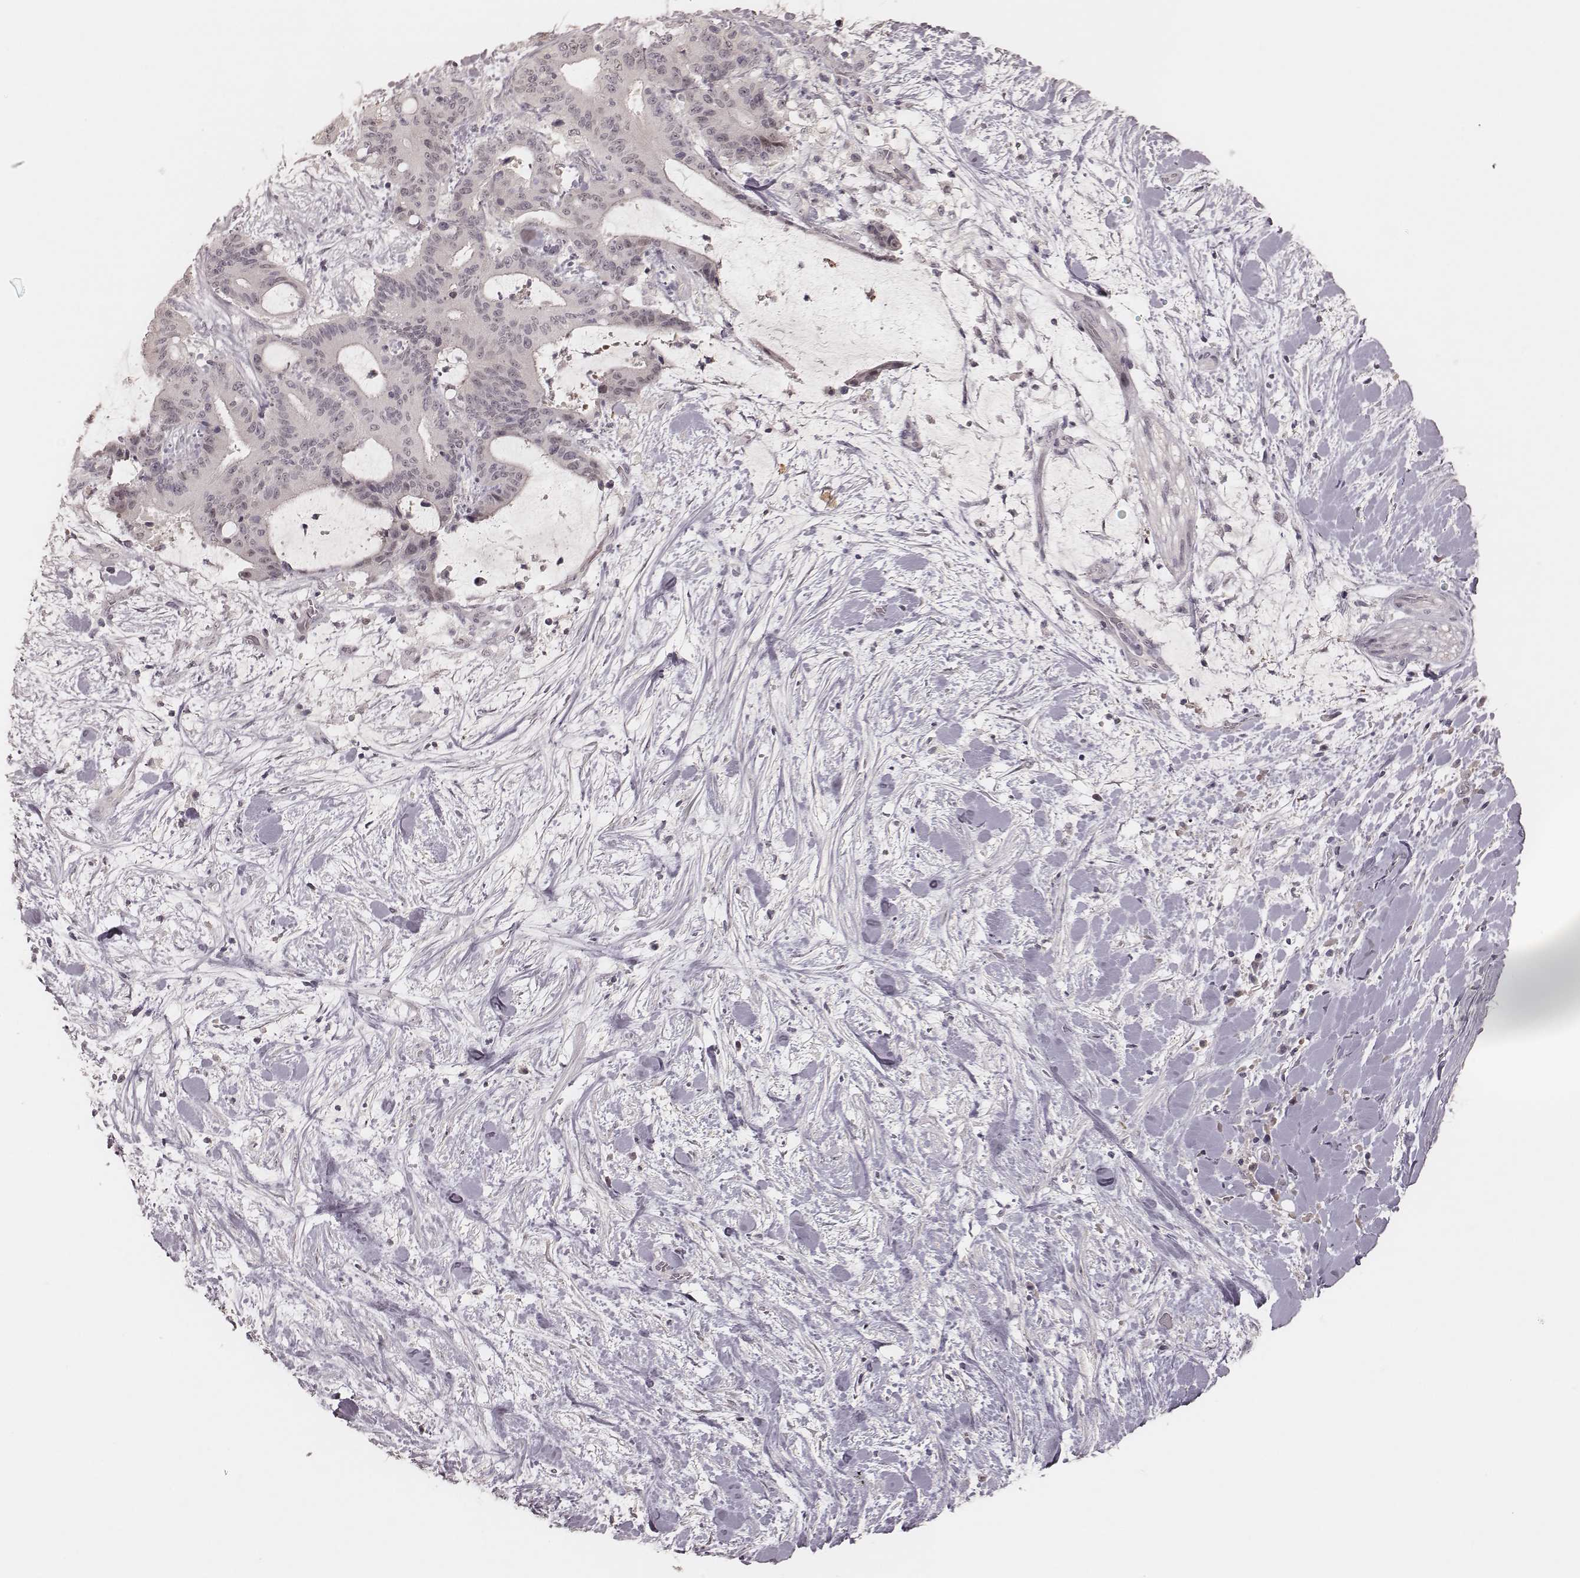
{"staining": {"intensity": "negative", "quantity": "none", "location": "none"}, "tissue": "liver cancer", "cell_type": "Tumor cells", "image_type": "cancer", "snomed": [{"axis": "morphology", "description": "Cholangiocarcinoma"}, {"axis": "topography", "description": "Liver"}], "caption": "High magnification brightfield microscopy of liver cancer stained with DAB (3,3'-diaminobenzidine) (brown) and counterstained with hematoxylin (blue): tumor cells show no significant expression.", "gene": "FAM13B", "patient": {"sex": "female", "age": 73}}